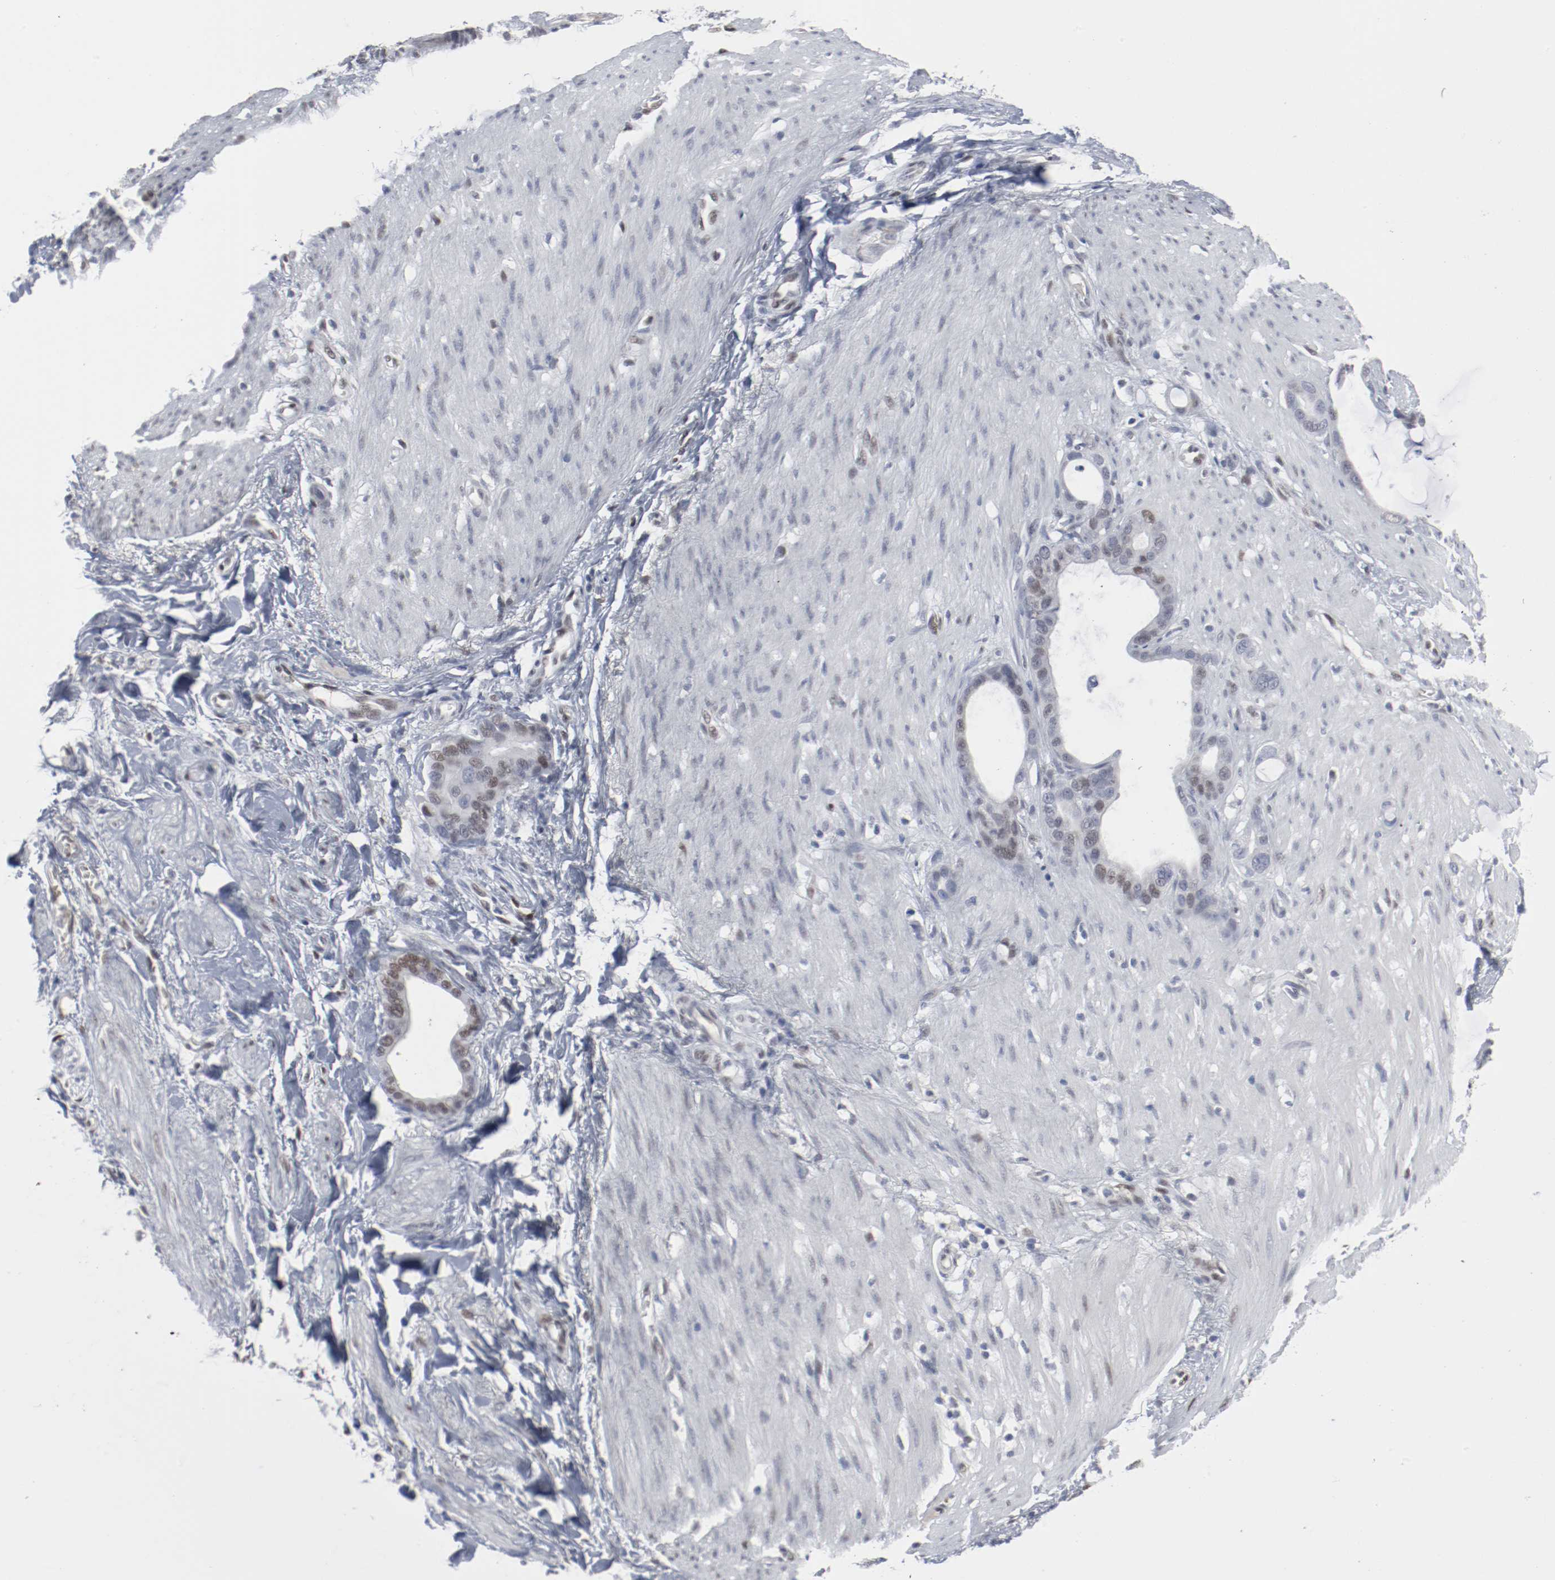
{"staining": {"intensity": "negative", "quantity": "none", "location": "none"}, "tissue": "stomach cancer", "cell_type": "Tumor cells", "image_type": "cancer", "snomed": [{"axis": "morphology", "description": "Adenocarcinoma, NOS"}, {"axis": "topography", "description": "Stomach"}], "caption": "Tumor cells show no significant expression in stomach cancer. (Stains: DAB immunohistochemistry (IHC) with hematoxylin counter stain, Microscopy: brightfield microscopy at high magnification).", "gene": "ATF7", "patient": {"sex": "female", "age": 75}}